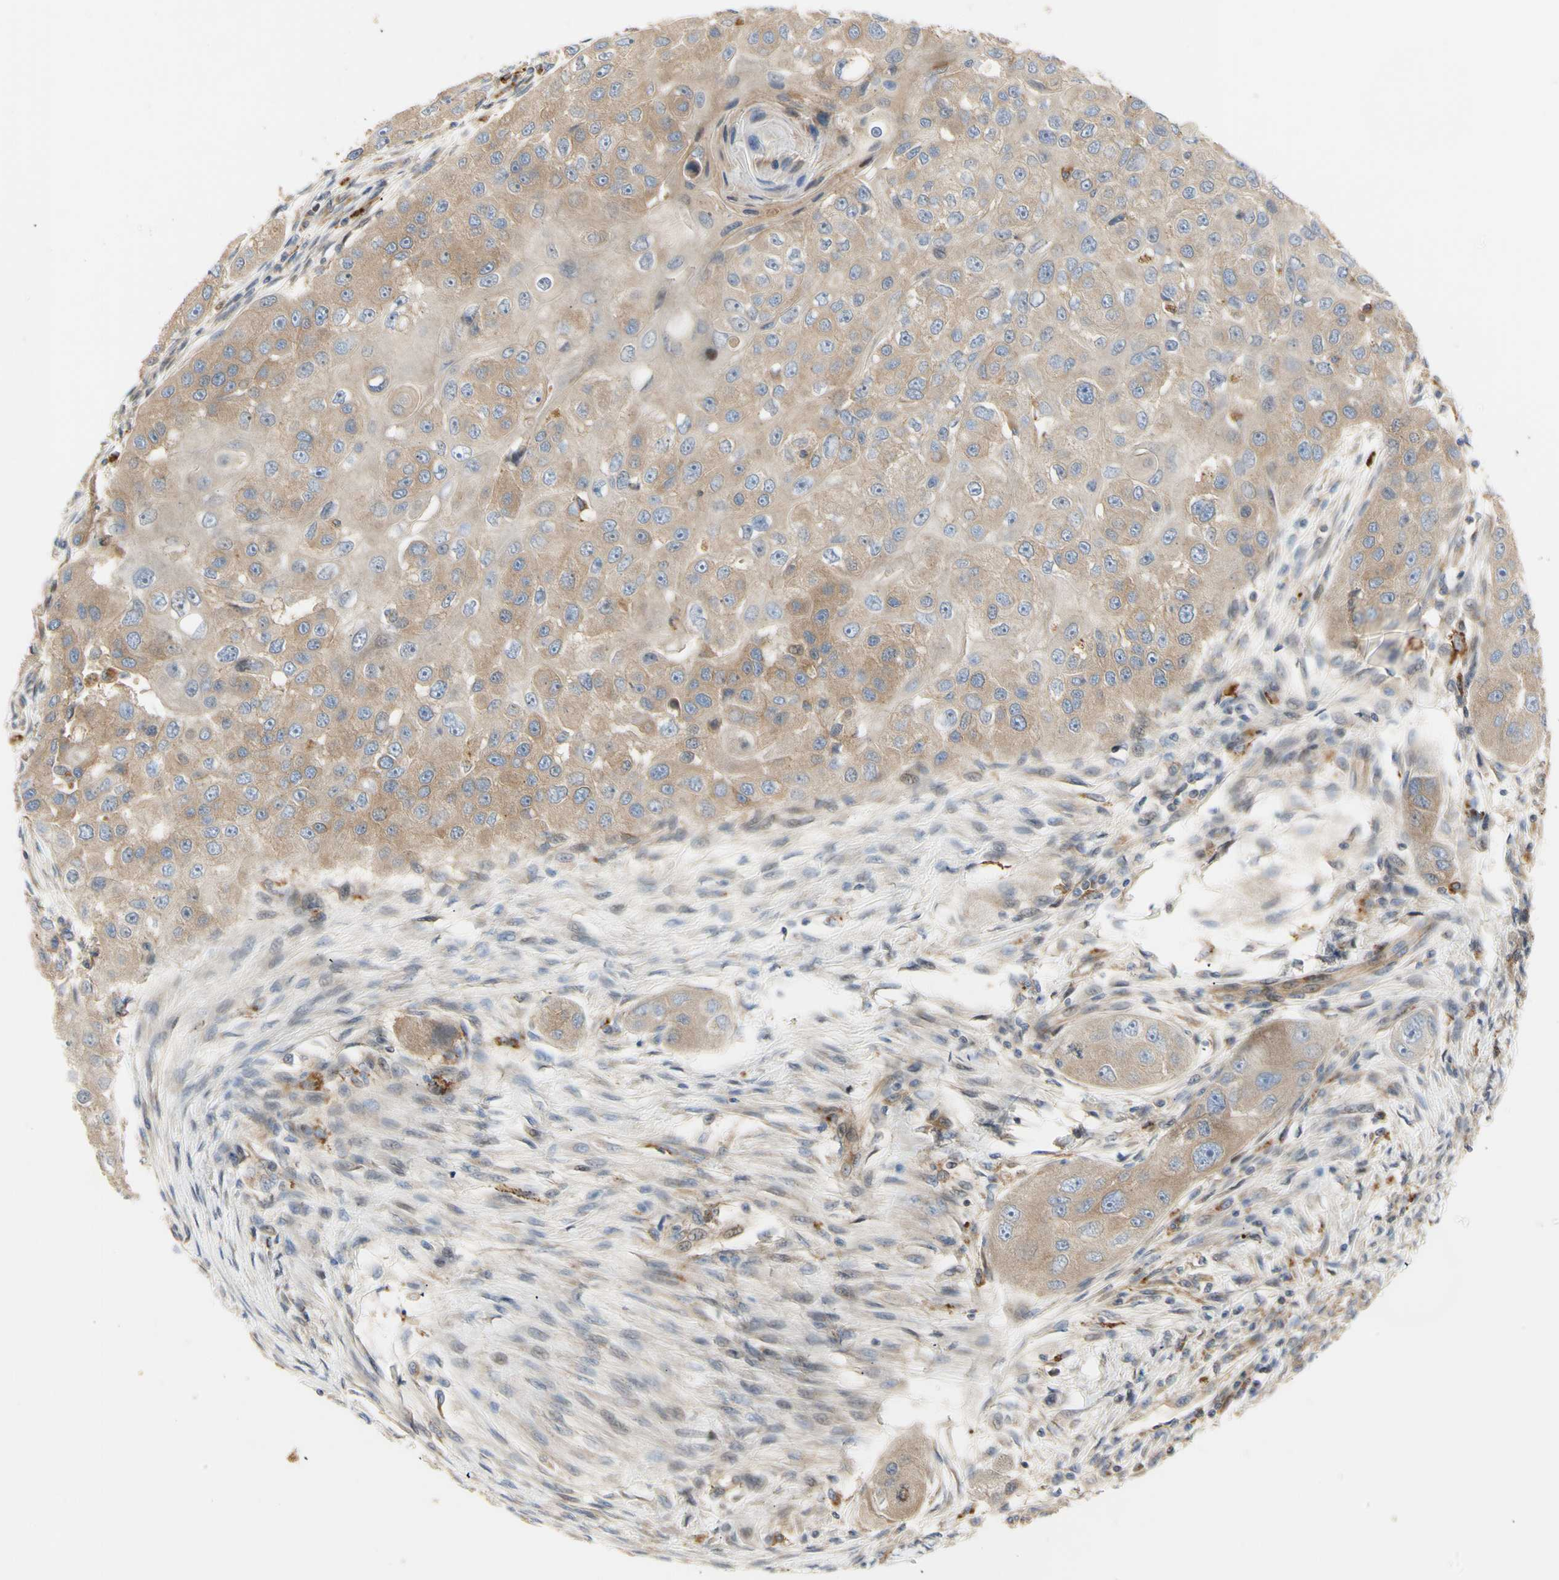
{"staining": {"intensity": "weak", "quantity": ">75%", "location": "cytoplasmic/membranous"}, "tissue": "head and neck cancer", "cell_type": "Tumor cells", "image_type": "cancer", "snomed": [{"axis": "morphology", "description": "Normal tissue, NOS"}, {"axis": "morphology", "description": "Squamous cell carcinoma, NOS"}, {"axis": "topography", "description": "Skeletal muscle"}, {"axis": "topography", "description": "Head-Neck"}], "caption": "DAB immunohistochemical staining of head and neck squamous cell carcinoma shows weak cytoplasmic/membranous protein staining in approximately >75% of tumor cells.", "gene": "TUBG2", "patient": {"sex": "male", "age": 51}}